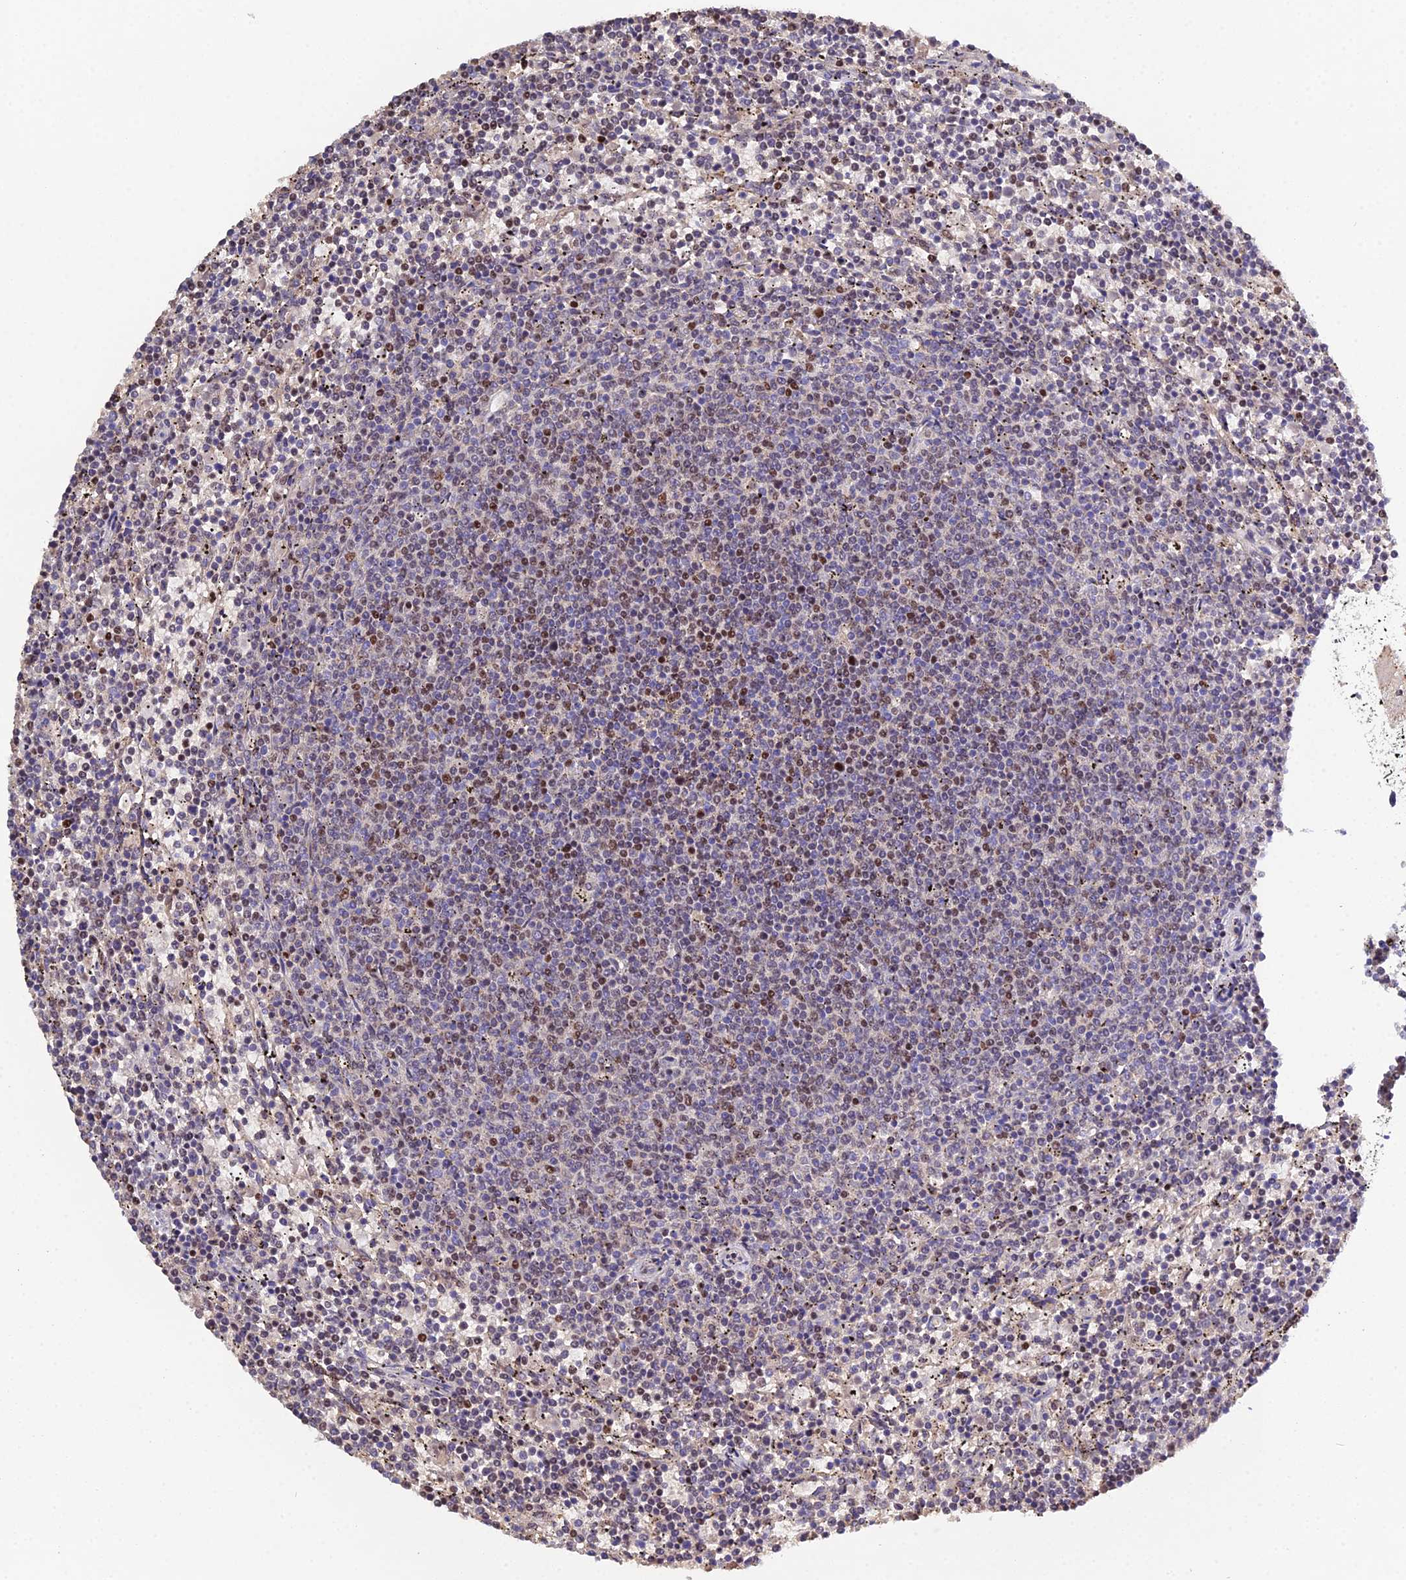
{"staining": {"intensity": "moderate", "quantity": "<25%", "location": "nuclear"}, "tissue": "lymphoma", "cell_type": "Tumor cells", "image_type": "cancer", "snomed": [{"axis": "morphology", "description": "Malignant lymphoma, non-Hodgkin's type, Low grade"}, {"axis": "topography", "description": "Spleen"}], "caption": "This image demonstrates immunohistochemistry (IHC) staining of lymphoma, with low moderate nuclear staining in approximately <25% of tumor cells.", "gene": "ARL2", "patient": {"sex": "female", "age": 50}}